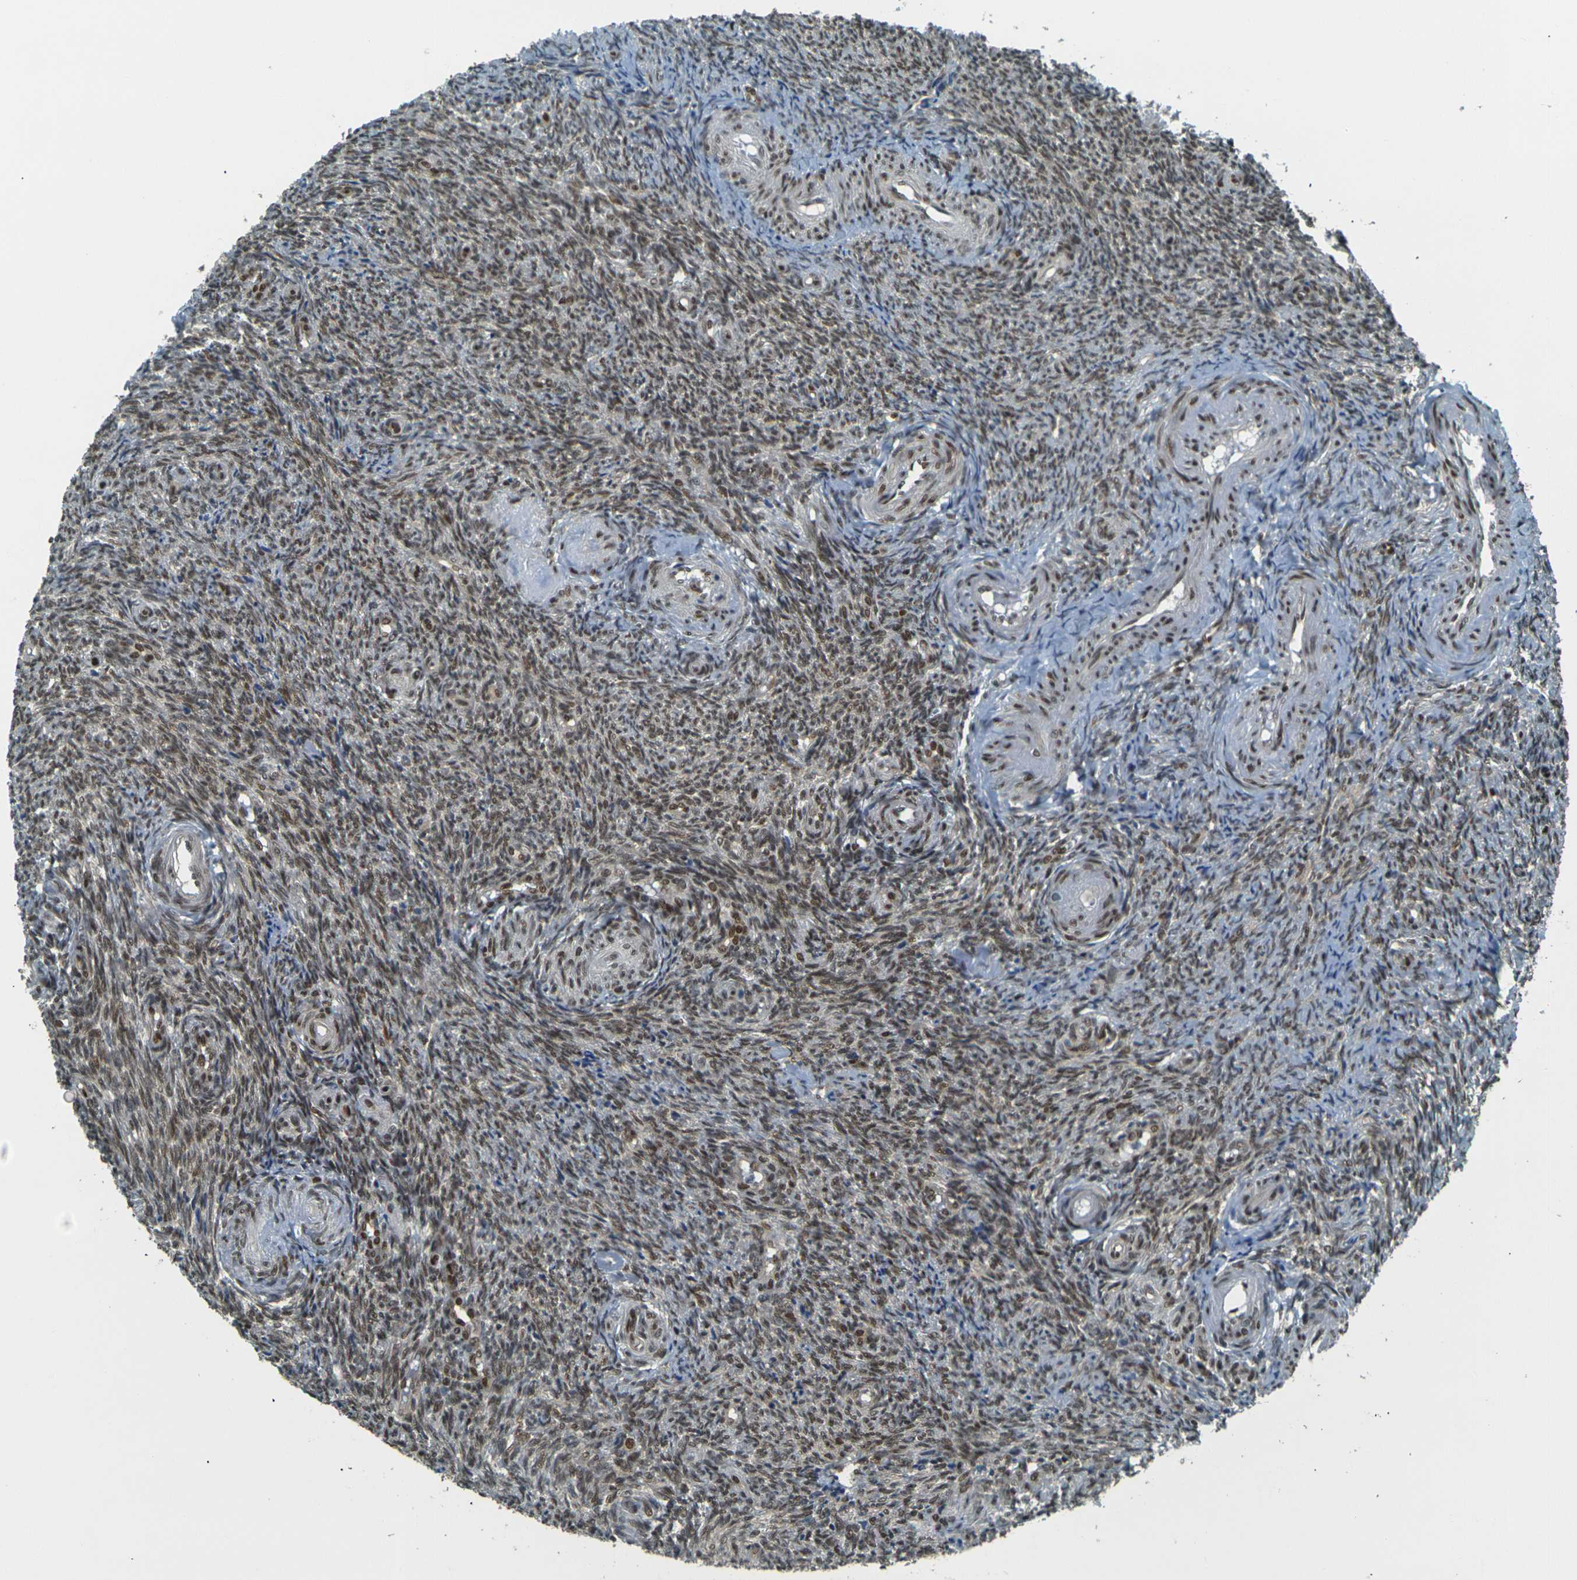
{"staining": {"intensity": "moderate", "quantity": ">75%", "location": "nuclear"}, "tissue": "ovary", "cell_type": "Ovarian stroma cells", "image_type": "normal", "snomed": [{"axis": "morphology", "description": "Normal tissue, NOS"}, {"axis": "topography", "description": "Ovary"}], "caption": "Protein staining reveals moderate nuclear staining in approximately >75% of ovarian stroma cells in benign ovary. The staining was performed using DAB, with brown indicating positive protein expression. Nuclei are stained blue with hematoxylin.", "gene": "NHEJ1", "patient": {"sex": "female", "age": 41}}